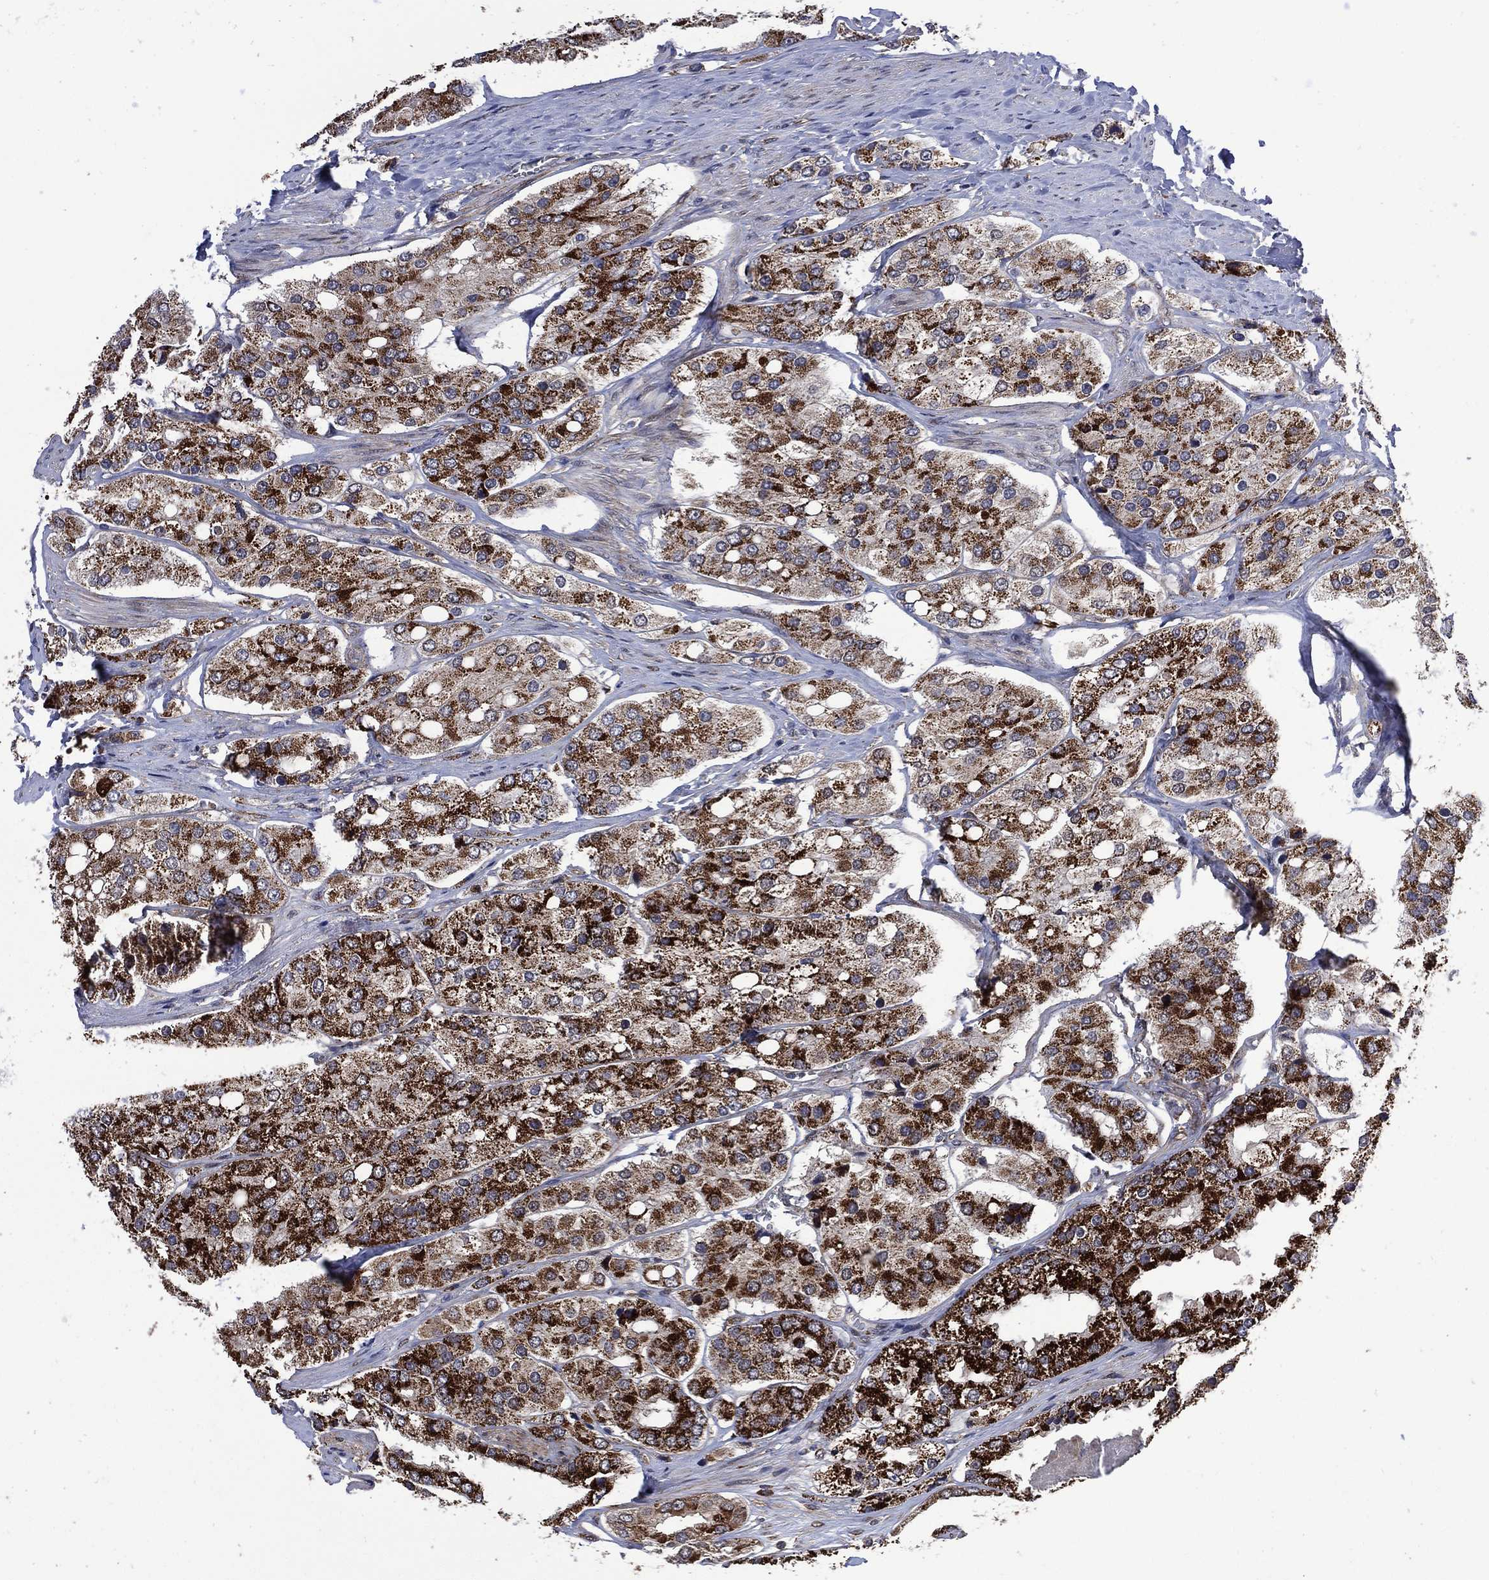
{"staining": {"intensity": "strong", "quantity": ">75%", "location": "cytoplasmic/membranous"}, "tissue": "prostate cancer", "cell_type": "Tumor cells", "image_type": "cancer", "snomed": [{"axis": "morphology", "description": "Adenocarcinoma, Low grade"}, {"axis": "topography", "description": "Prostate"}], "caption": "The immunohistochemical stain shows strong cytoplasmic/membranous positivity in tumor cells of prostate cancer tissue.", "gene": "HTD2", "patient": {"sex": "male", "age": 69}}